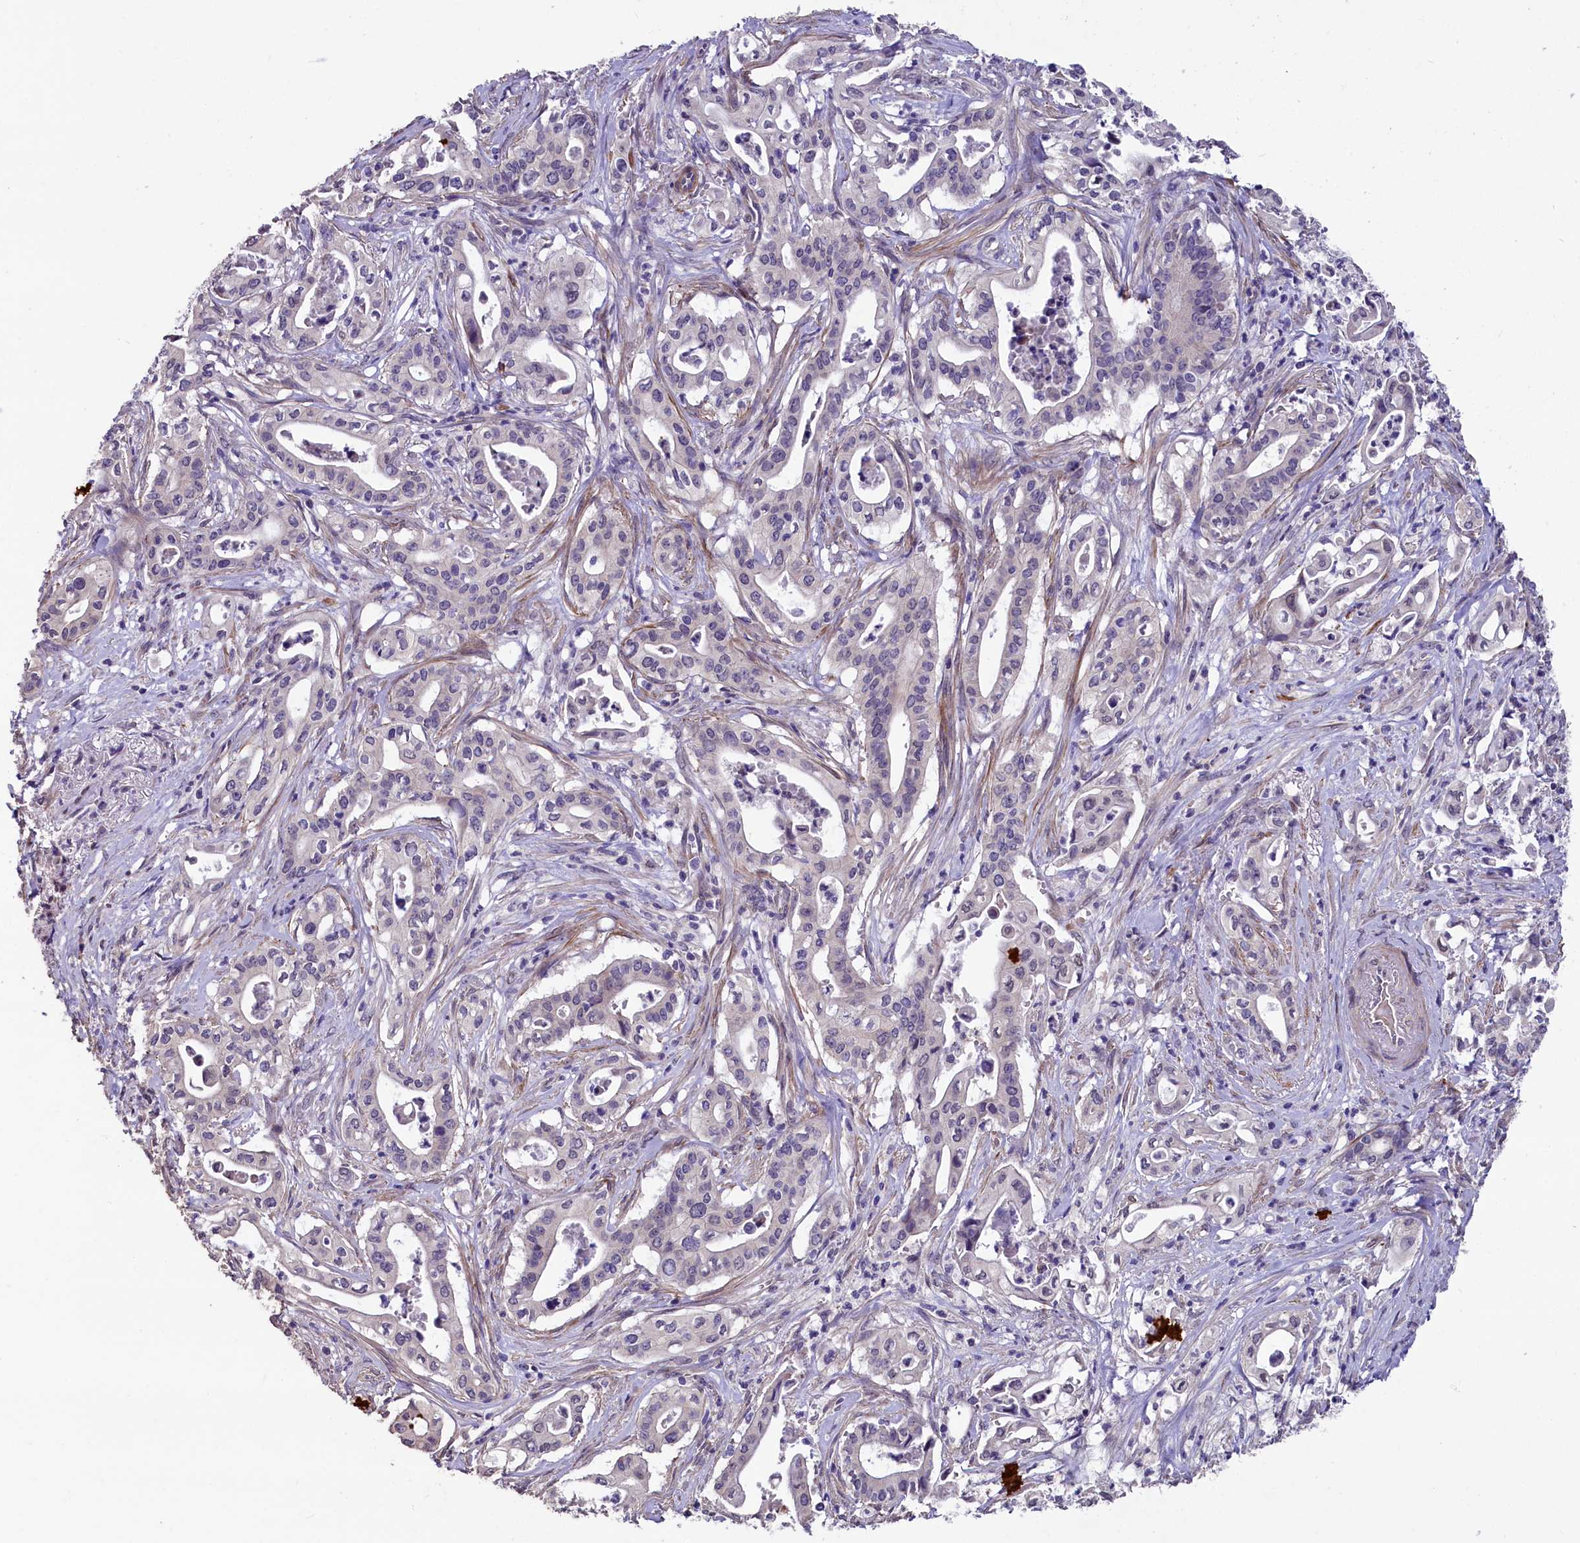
{"staining": {"intensity": "negative", "quantity": "none", "location": "none"}, "tissue": "pancreatic cancer", "cell_type": "Tumor cells", "image_type": "cancer", "snomed": [{"axis": "morphology", "description": "Adenocarcinoma, NOS"}, {"axis": "topography", "description": "Pancreas"}], "caption": "Photomicrograph shows no significant protein staining in tumor cells of pancreatic adenocarcinoma.", "gene": "SLC39A6", "patient": {"sex": "female", "age": 77}}